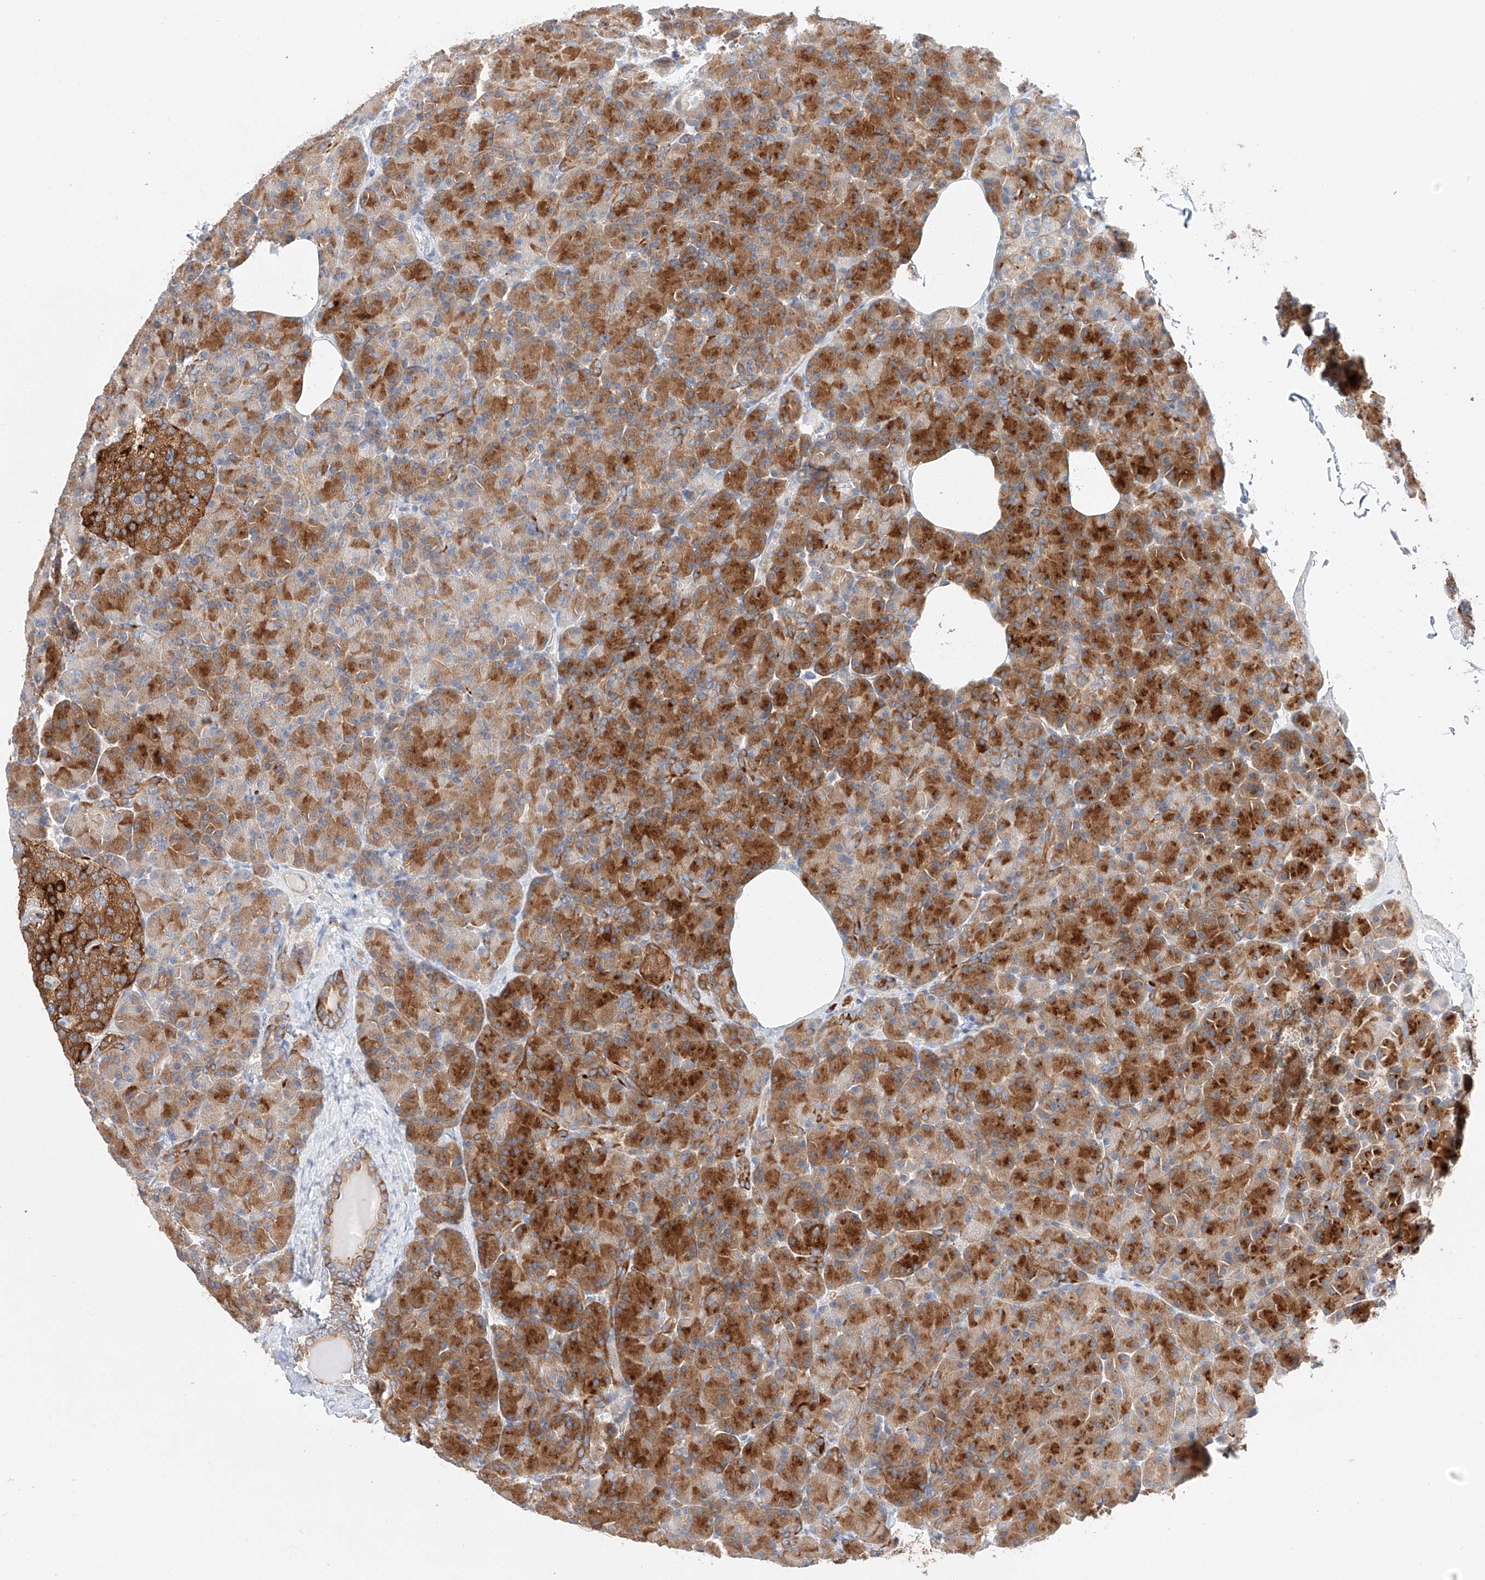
{"staining": {"intensity": "strong", "quantity": ">75%", "location": "cytoplasmic/membranous"}, "tissue": "pancreas", "cell_type": "Exocrine glandular cells", "image_type": "normal", "snomed": [{"axis": "morphology", "description": "Normal tissue, NOS"}, {"axis": "topography", "description": "Pancreas"}], "caption": "Strong cytoplasmic/membranous staining is seen in approximately >75% of exocrine glandular cells in normal pancreas. (Stains: DAB (3,3'-diaminobenzidine) in brown, nuclei in blue, Microscopy: brightfield microscopy at high magnification).", "gene": "GLMN", "patient": {"sex": "female", "age": 43}}